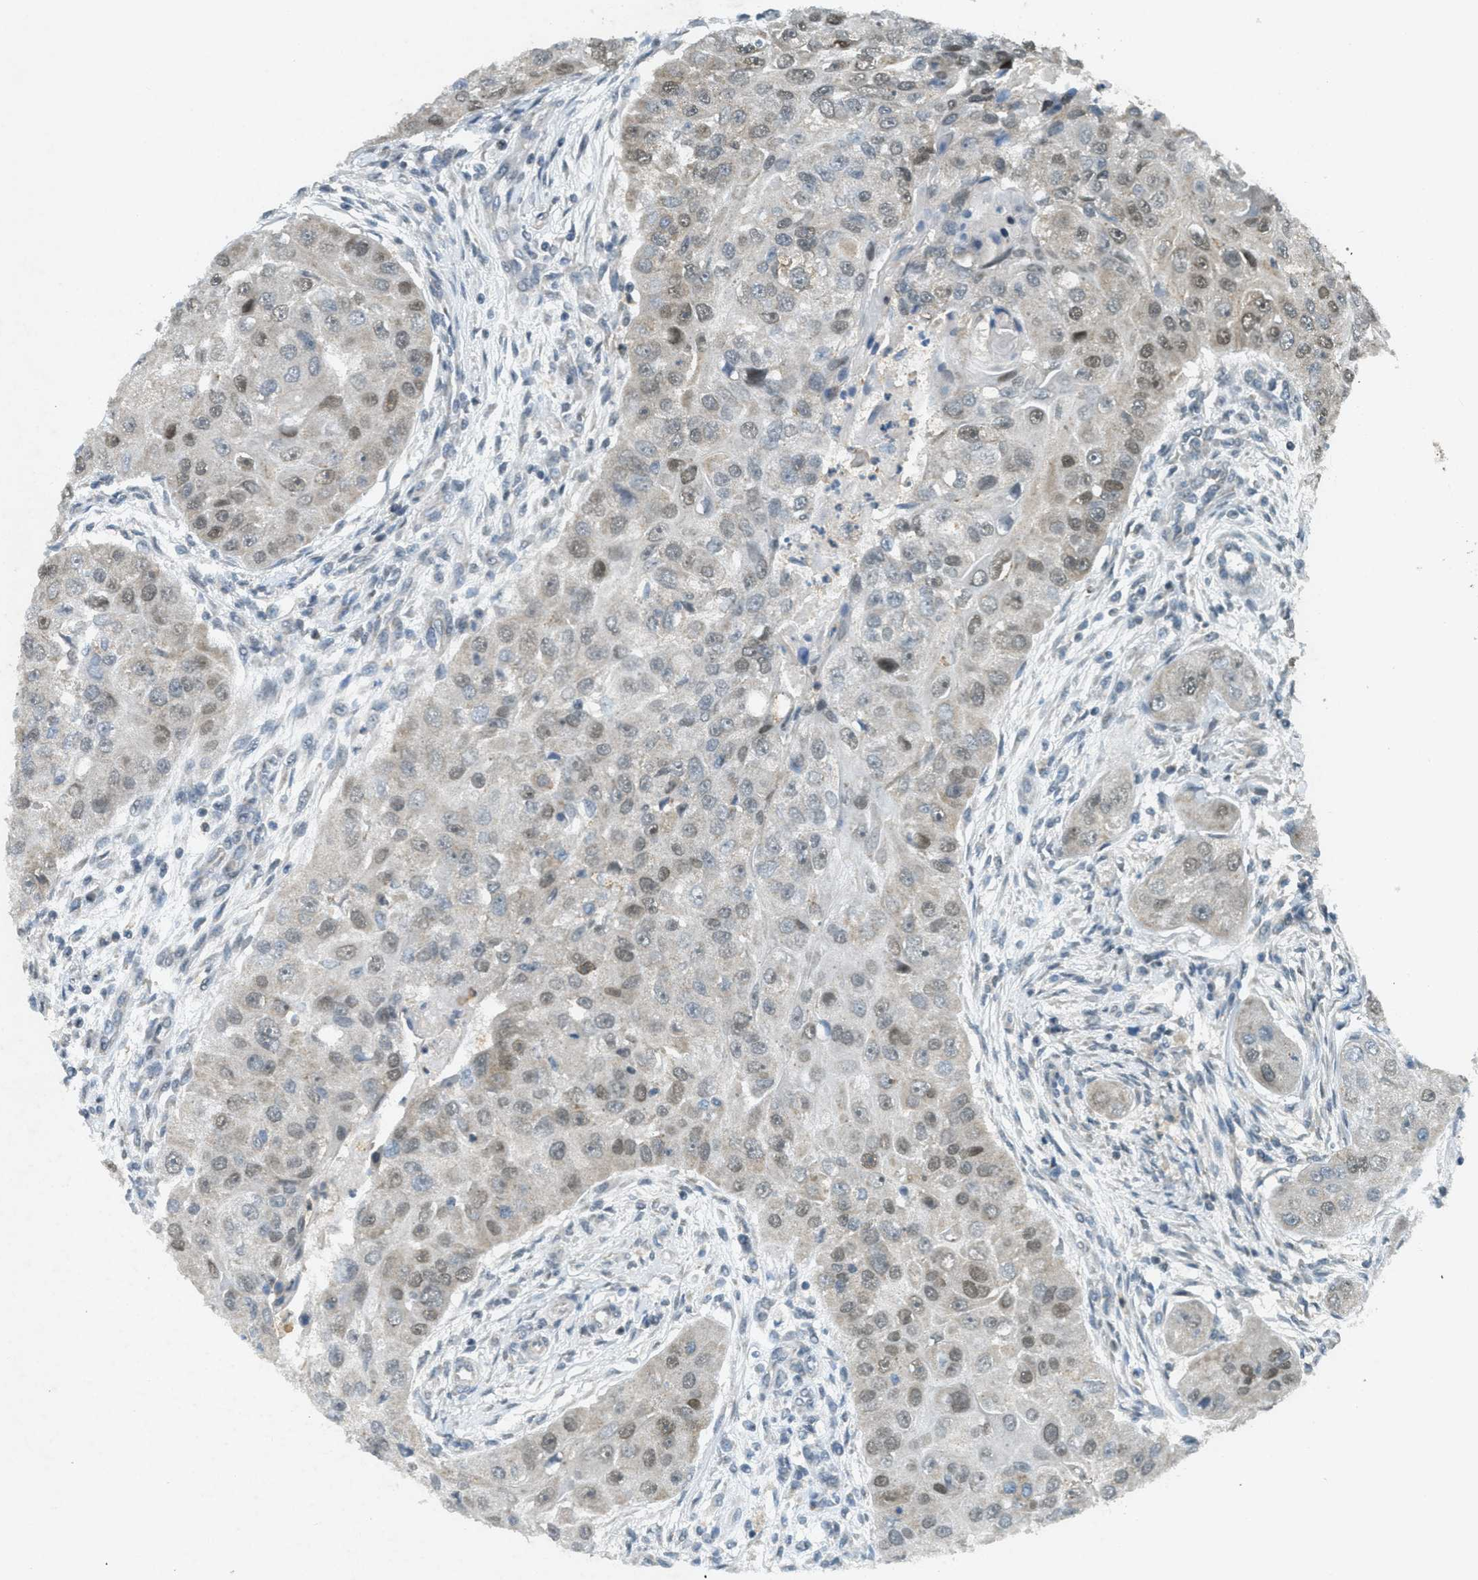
{"staining": {"intensity": "moderate", "quantity": "25%-75%", "location": "nuclear"}, "tissue": "head and neck cancer", "cell_type": "Tumor cells", "image_type": "cancer", "snomed": [{"axis": "morphology", "description": "Normal tissue, NOS"}, {"axis": "morphology", "description": "Squamous cell carcinoma, NOS"}, {"axis": "topography", "description": "Skeletal muscle"}, {"axis": "topography", "description": "Head-Neck"}], "caption": "Head and neck squamous cell carcinoma stained with a brown dye demonstrates moderate nuclear positive expression in approximately 25%-75% of tumor cells.", "gene": "TCF20", "patient": {"sex": "male", "age": 51}}